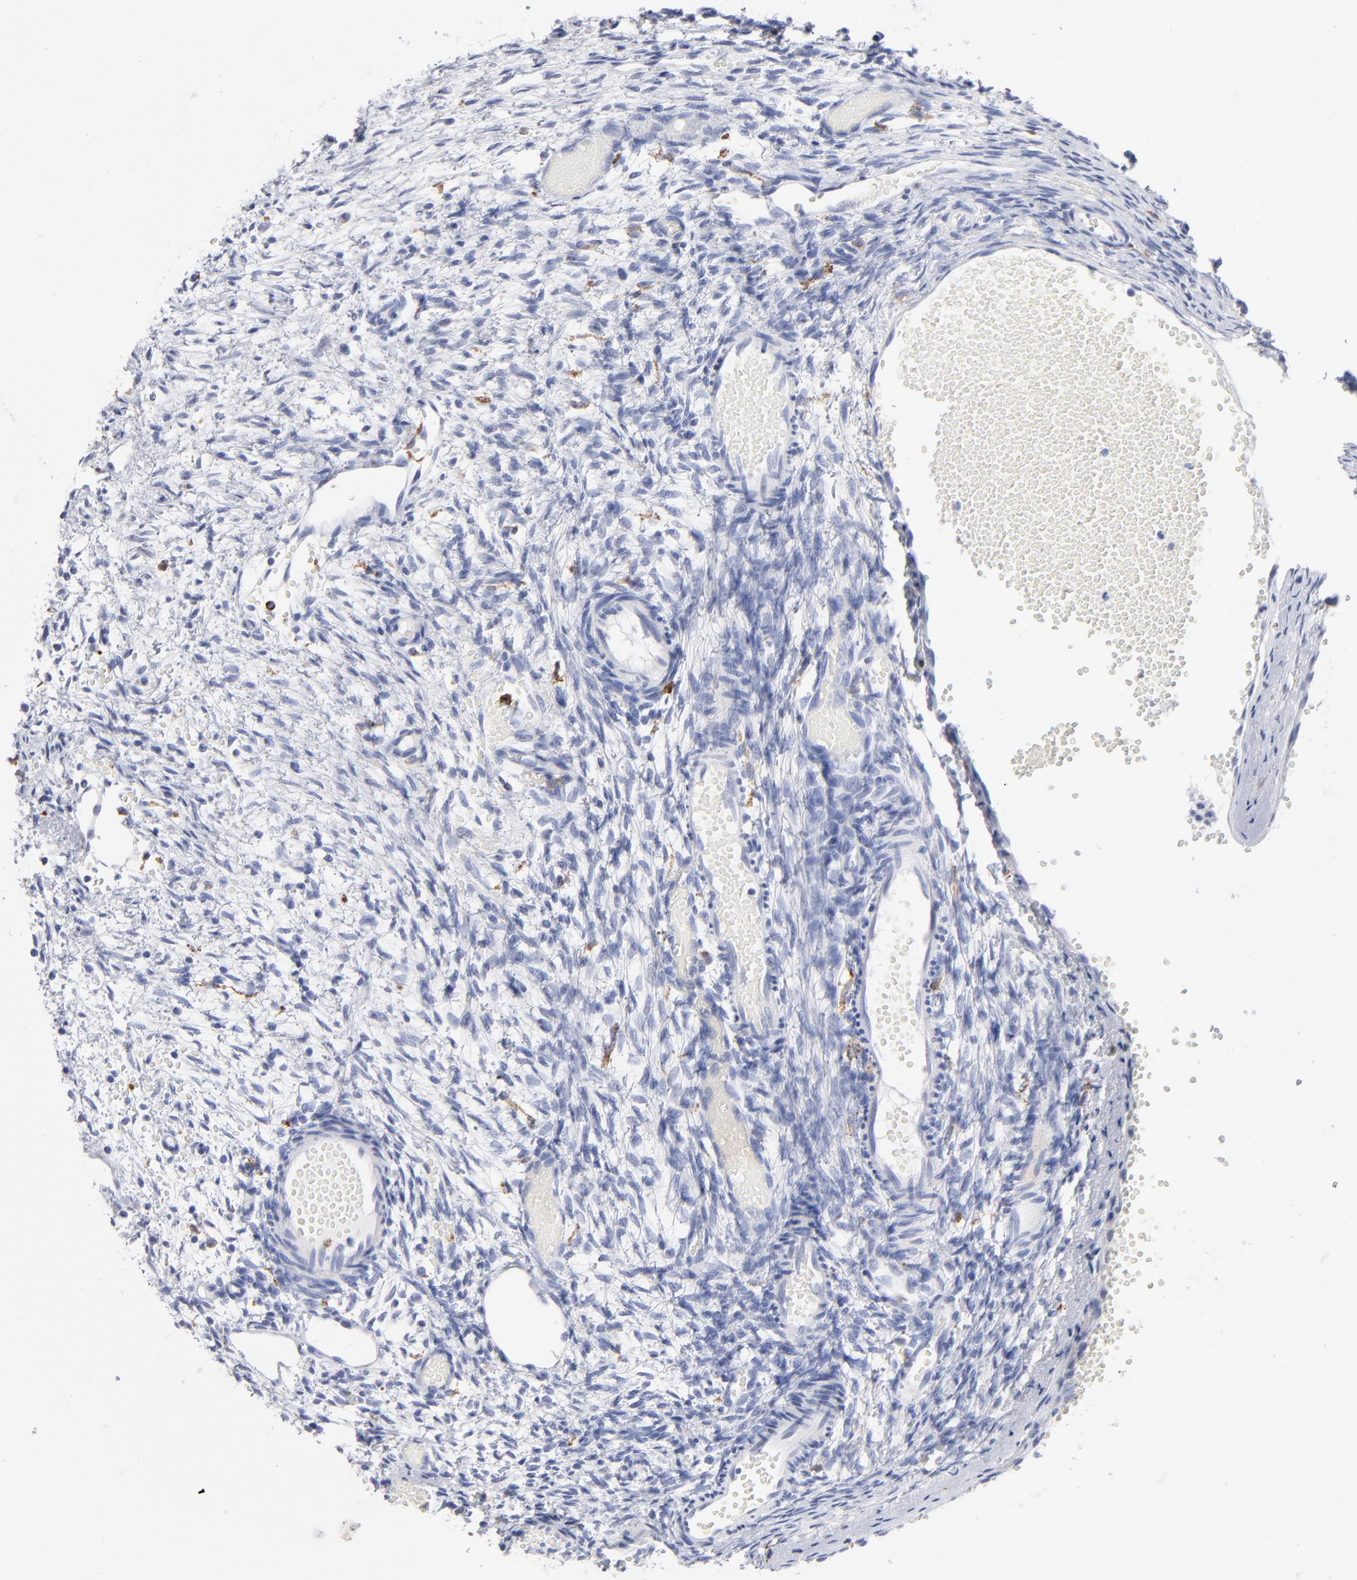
{"staining": {"intensity": "negative", "quantity": "none", "location": "none"}, "tissue": "ovary", "cell_type": "Follicle cells", "image_type": "normal", "snomed": [{"axis": "morphology", "description": "Normal tissue, NOS"}, {"axis": "topography", "description": "Ovary"}], "caption": "This is an immunohistochemistry image of benign human ovary. There is no staining in follicle cells.", "gene": "CD180", "patient": {"sex": "female", "age": 35}}